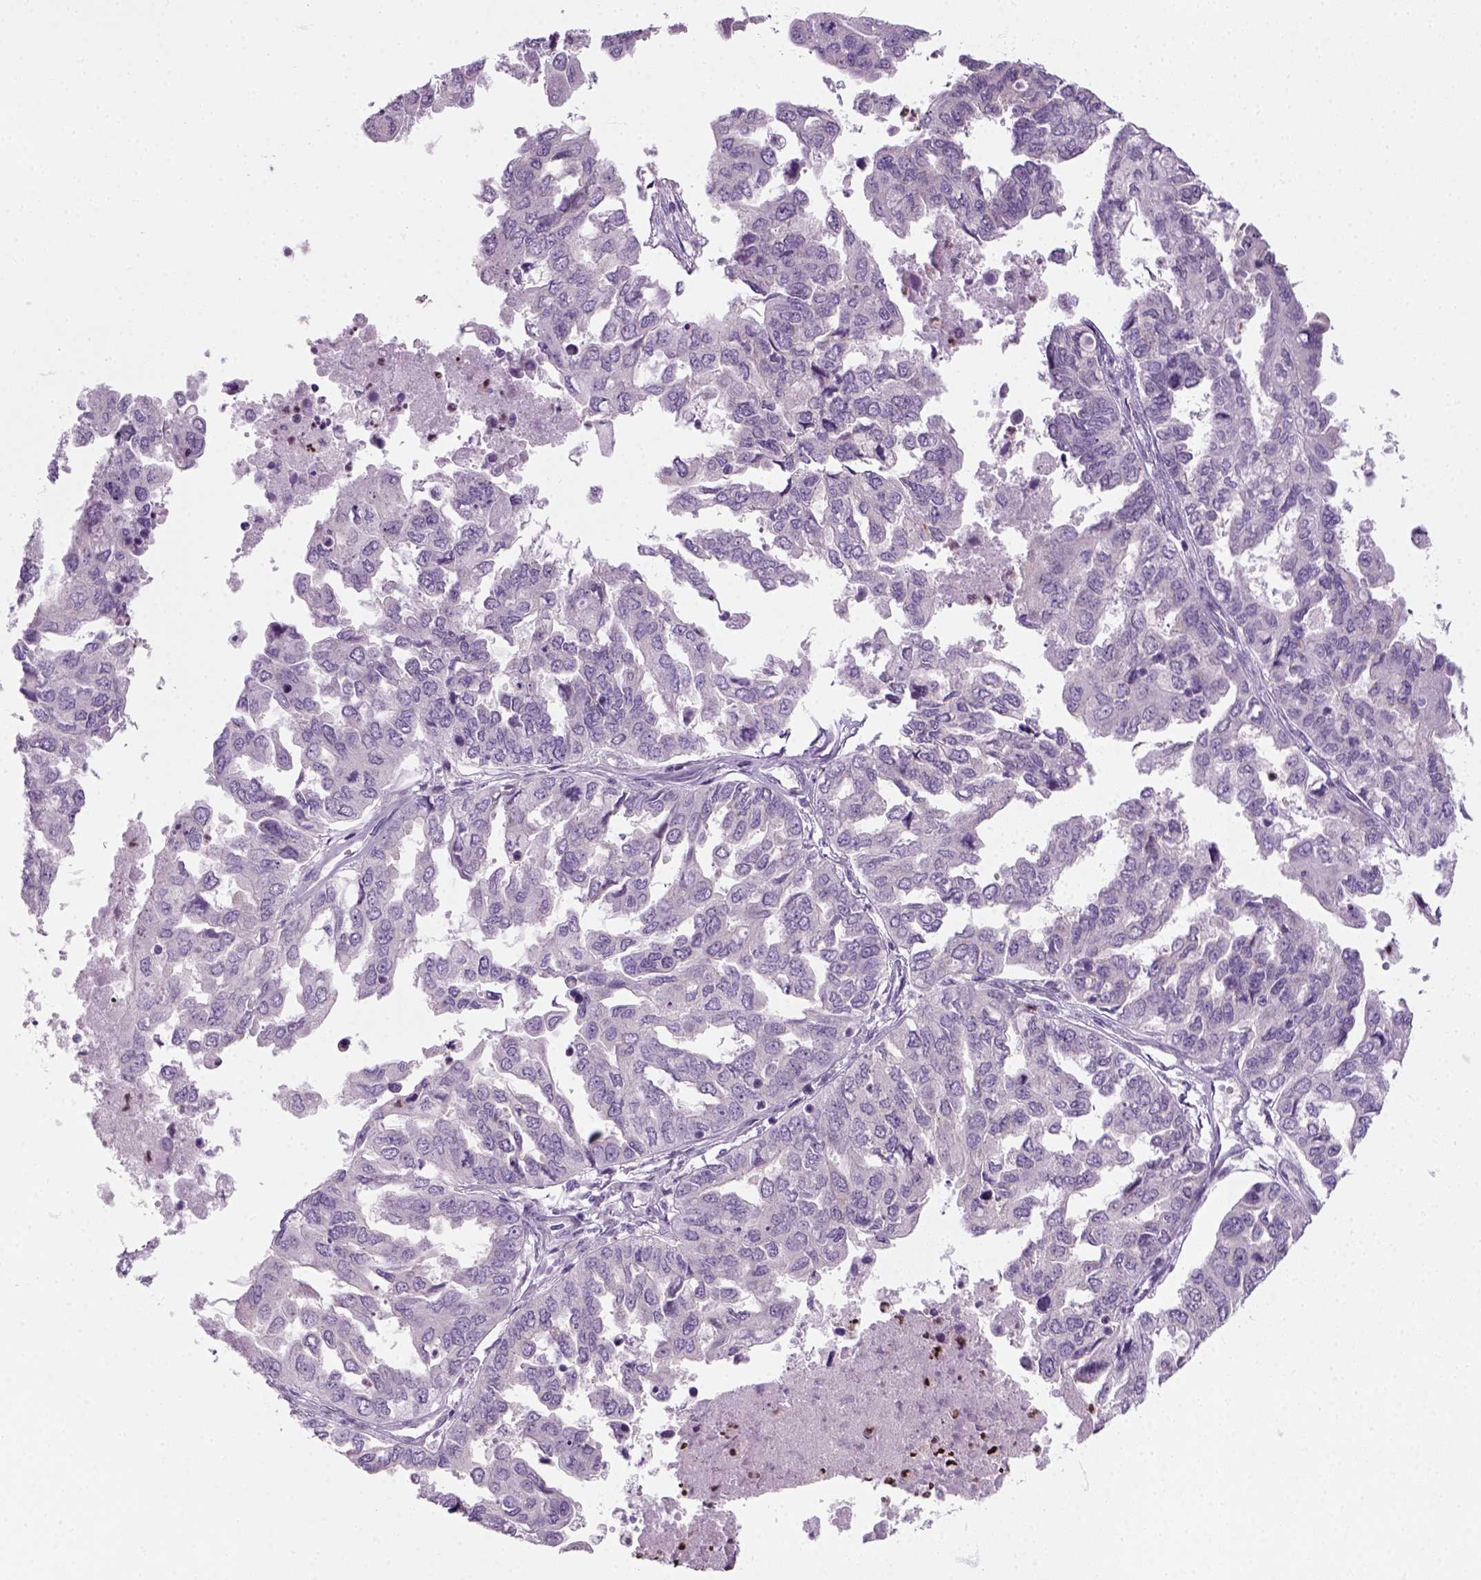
{"staining": {"intensity": "negative", "quantity": "none", "location": "none"}, "tissue": "ovarian cancer", "cell_type": "Tumor cells", "image_type": "cancer", "snomed": [{"axis": "morphology", "description": "Cystadenocarcinoma, serous, NOS"}, {"axis": "topography", "description": "Ovary"}], "caption": "Immunohistochemical staining of ovarian cancer exhibits no significant positivity in tumor cells. (Stains: DAB (3,3'-diaminobenzidine) immunohistochemistry with hematoxylin counter stain, Microscopy: brightfield microscopy at high magnification).", "gene": "IL4", "patient": {"sex": "female", "age": 53}}